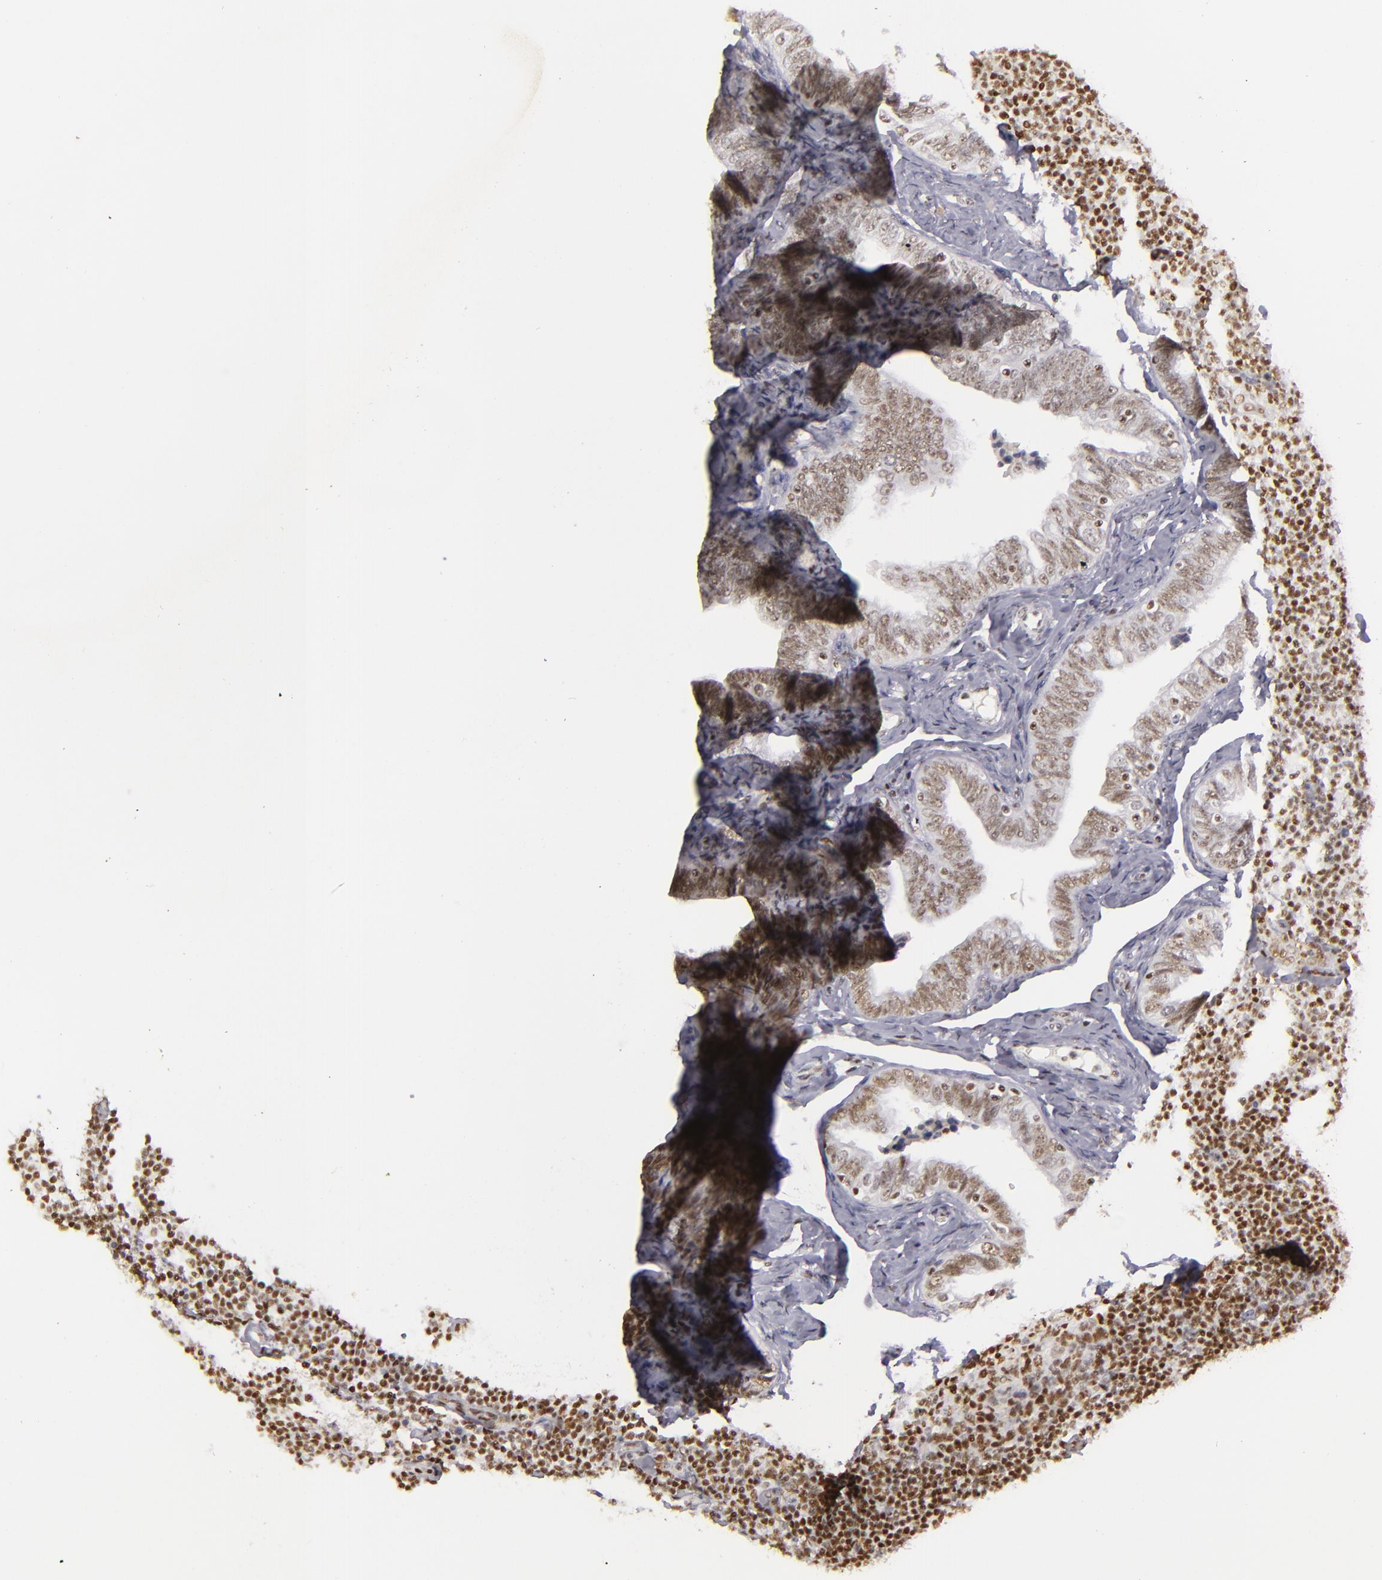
{"staining": {"intensity": "moderate", "quantity": ">75%", "location": "nuclear"}, "tissue": "fallopian tube", "cell_type": "Glandular cells", "image_type": "normal", "snomed": [{"axis": "morphology", "description": "Normal tissue, NOS"}, {"axis": "topography", "description": "Fallopian tube"}, {"axis": "topography", "description": "Ovary"}], "caption": "This image reveals immunohistochemistry (IHC) staining of normal fallopian tube, with medium moderate nuclear expression in approximately >75% of glandular cells.", "gene": "DAXX", "patient": {"sex": "female", "age": 69}}